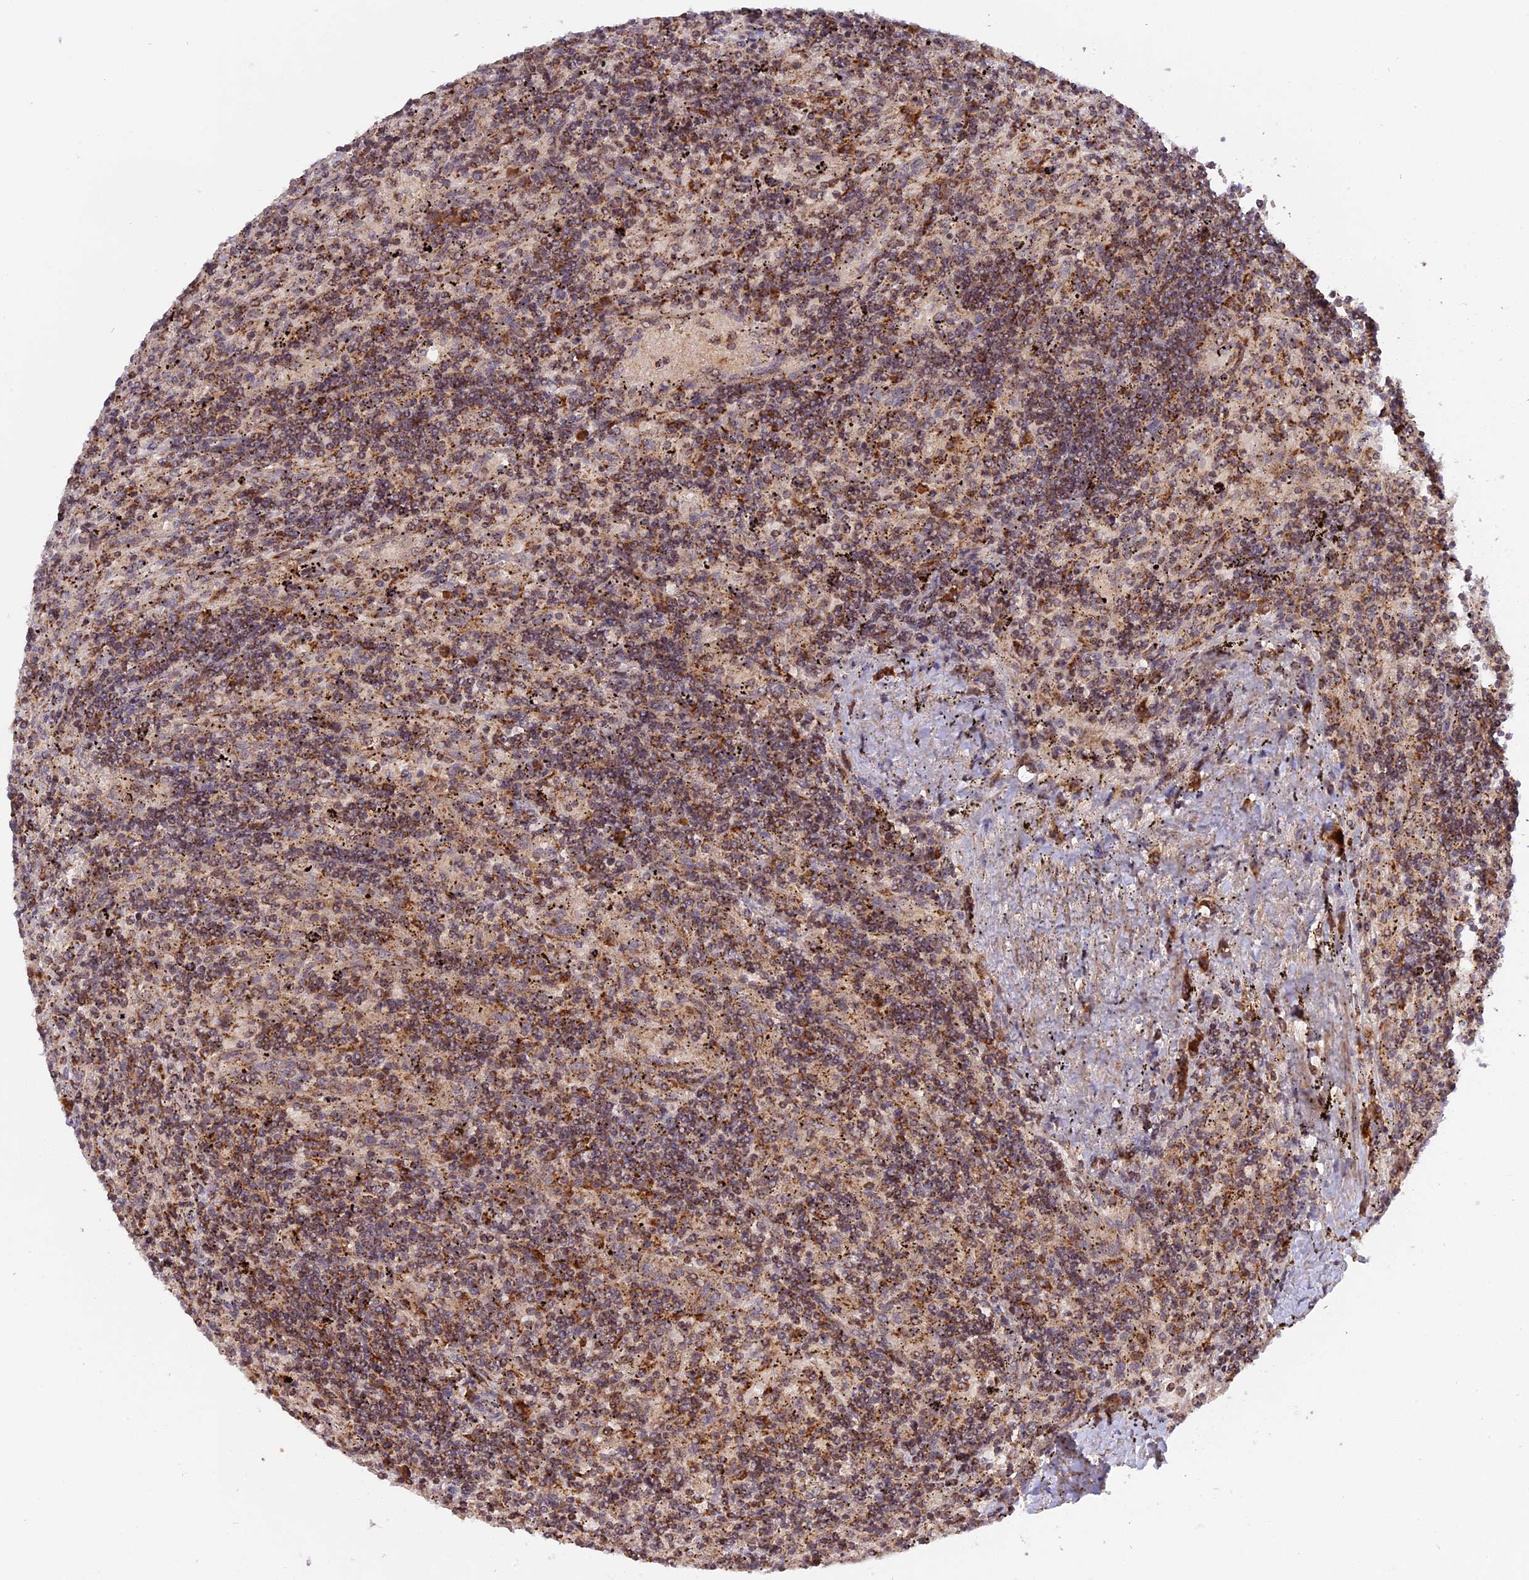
{"staining": {"intensity": "moderate", "quantity": "25%-75%", "location": "cytoplasmic/membranous"}, "tissue": "lymphoma", "cell_type": "Tumor cells", "image_type": "cancer", "snomed": [{"axis": "morphology", "description": "Malignant lymphoma, non-Hodgkin's type, Low grade"}, {"axis": "topography", "description": "Spleen"}], "caption": "A brown stain labels moderate cytoplasmic/membranous positivity of a protein in malignant lymphoma, non-Hodgkin's type (low-grade) tumor cells. (IHC, brightfield microscopy, high magnification).", "gene": "MPV17L", "patient": {"sex": "male", "age": 76}}